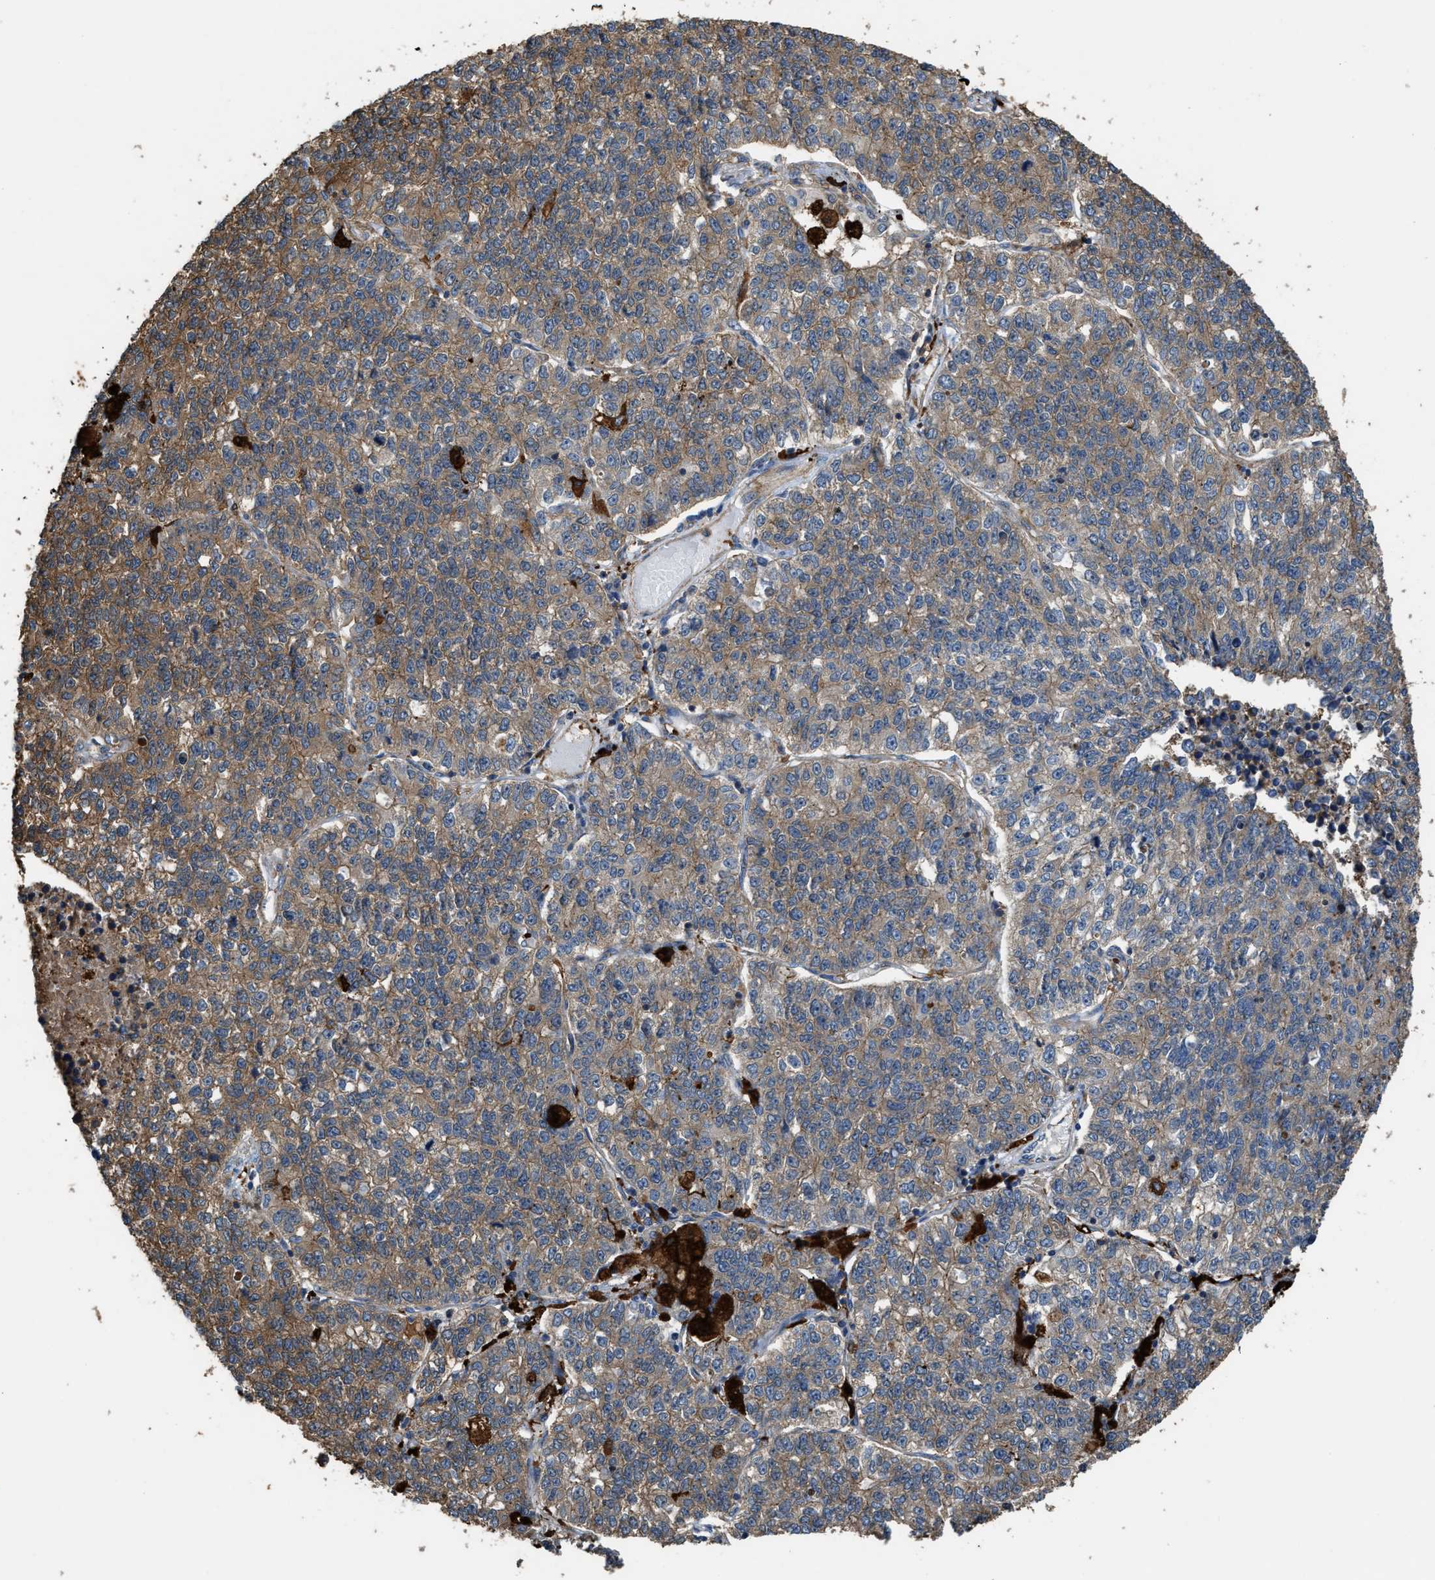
{"staining": {"intensity": "moderate", "quantity": ">75%", "location": "cytoplasmic/membranous"}, "tissue": "lung cancer", "cell_type": "Tumor cells", "image_type": "cancer", "snomed": [{"axis": "morphology", "description": "Adenocarcinoma, NOS"}, {"axis": "topography", "description": "Lung"}], "caption": "Approximately >75% of tumor cells in human adenocarcinoma (lung) exhibit moderate cytoplasmic/membranous protein staining as visualized by brown immunohistochemical staining.", "gene": "ATIC", "patient": {"sex": "male", "age": 49}}